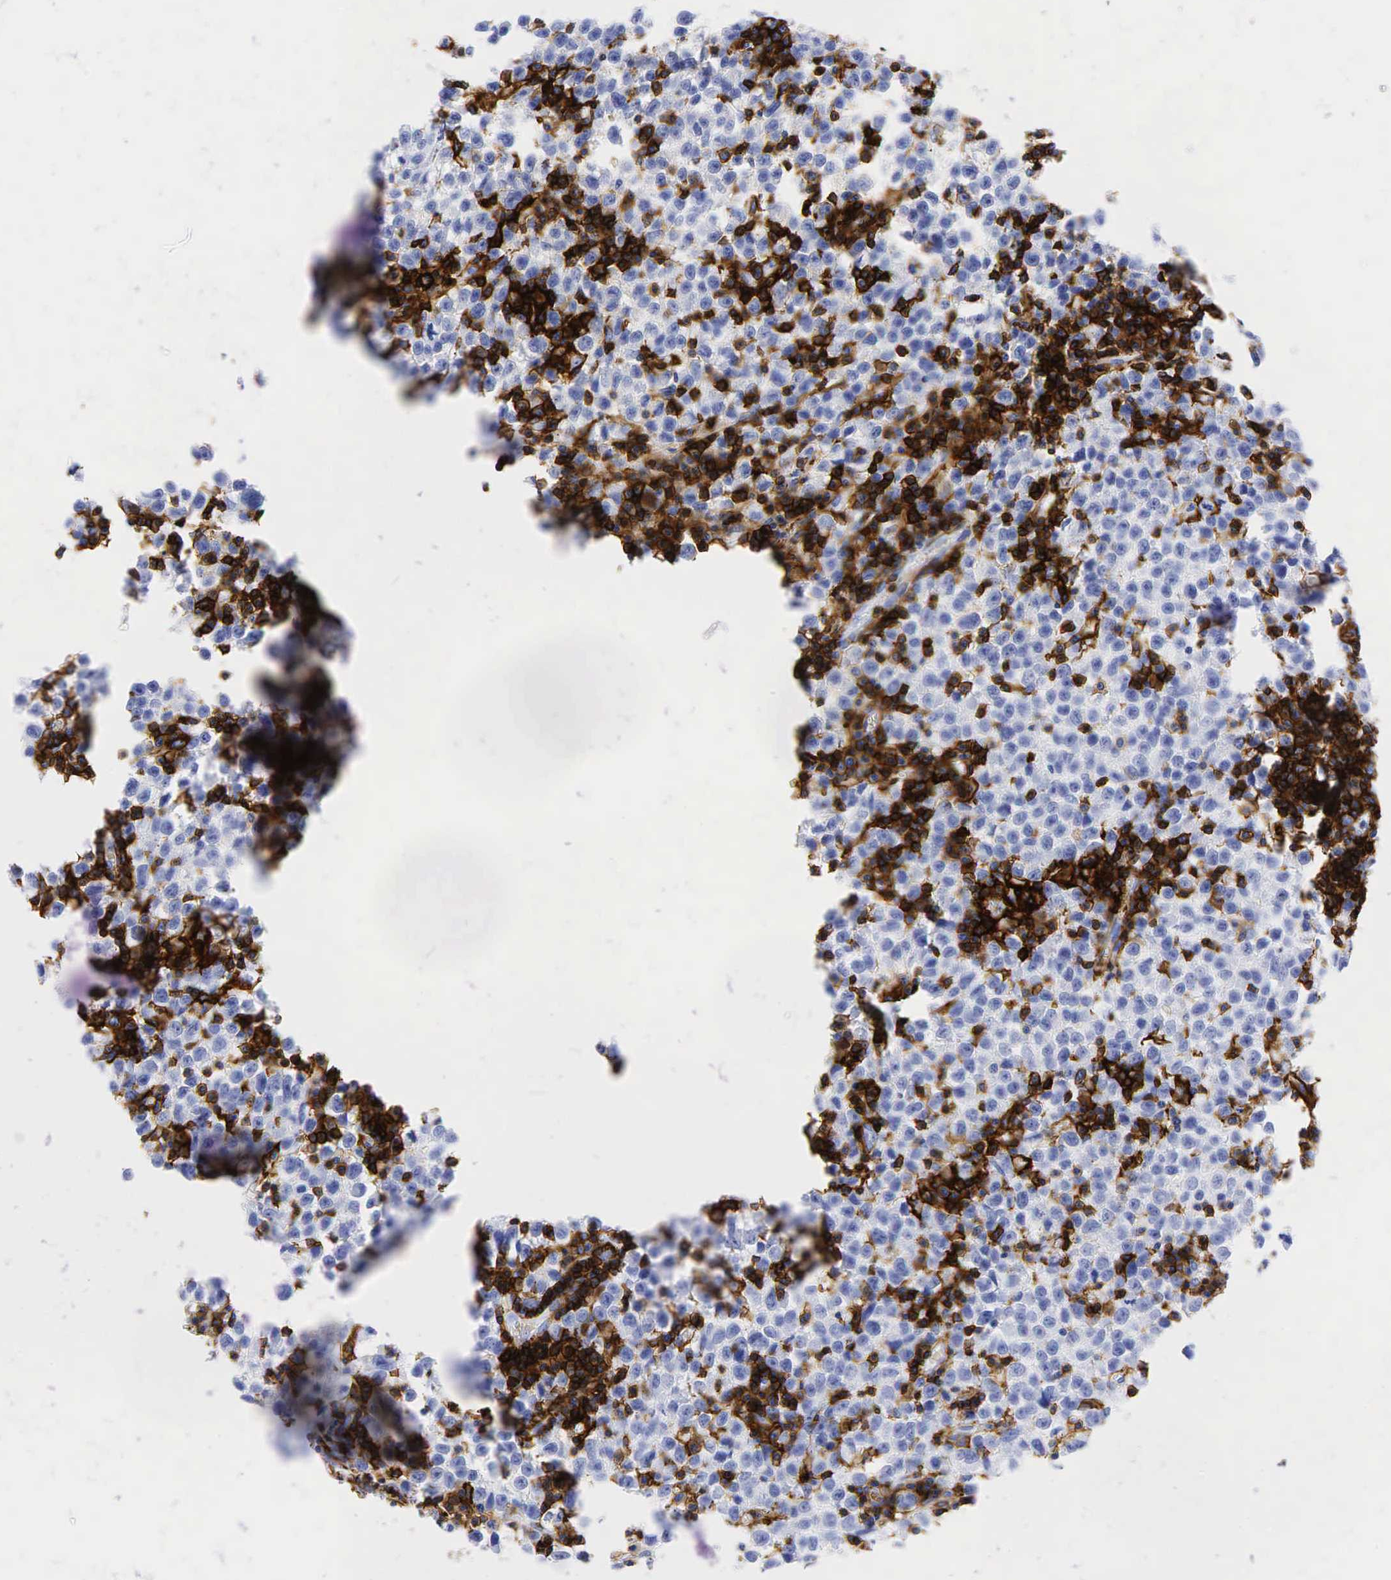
{"staining": {"intensity": "negative", "quantity": "none", "location": "none"}, "tissue": "testis cancer", "cell_type": "Tumor cells", "image_type": "cancer", "snomed": [{"axis": "morphology", "description": "Seminoma, NOS"}, {"axis": "topography", "description": "Testis"}], "caption": "High power microscopy histopathology image of an immunohistochemistry (IHC) micrograph of testis cancer (seminoma), revealing no significant positivity in tumor cells.", "gene": "CD44", "patient": {"sex": "male", "age": 35}}